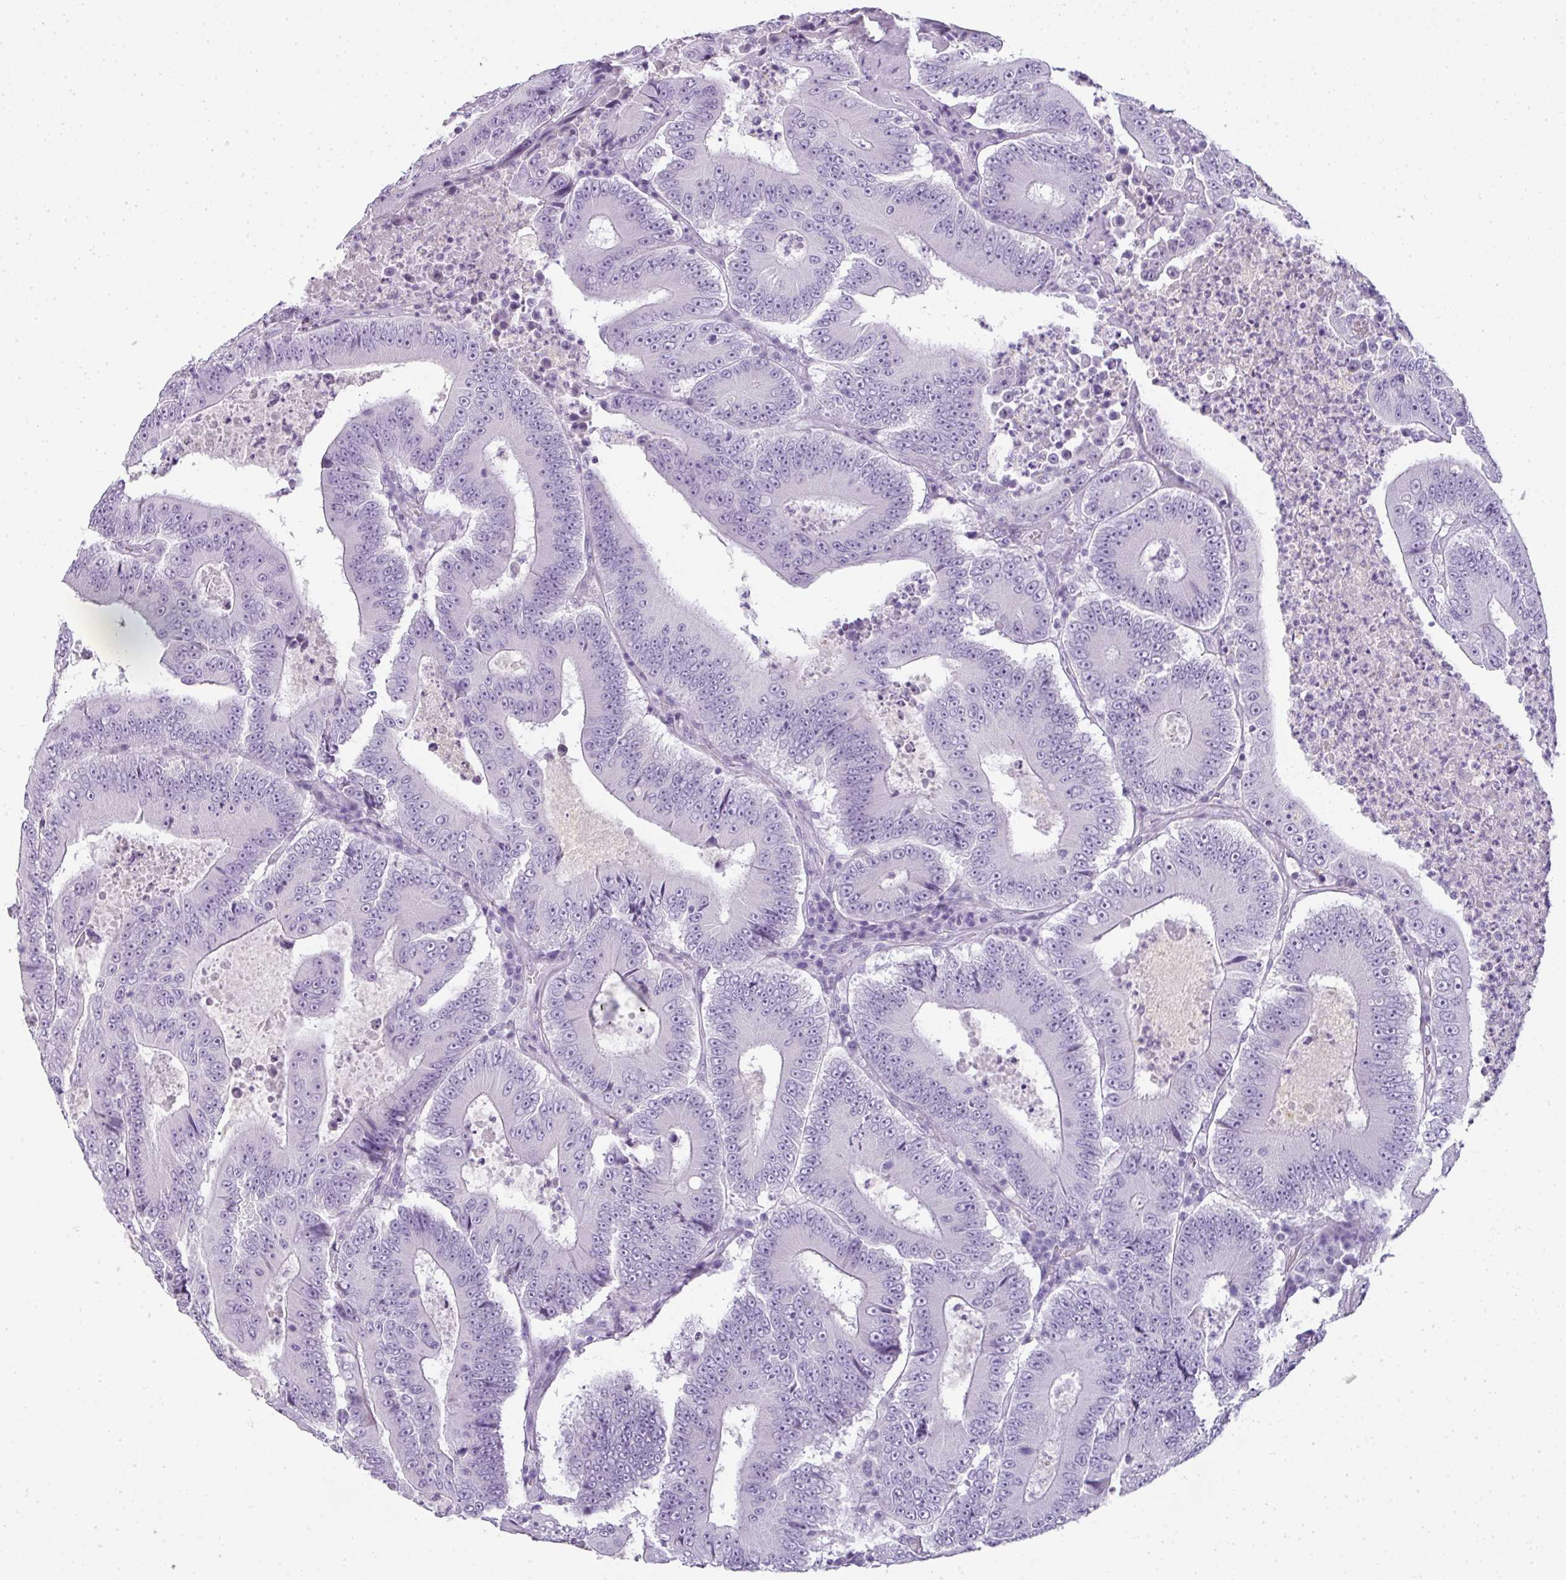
{"staining": {"intensity": "negative", "quantity": "none", "location": "none"}, "tissue": "colorectal cancer", "cell_type": "Tumor cells", "image_type": "cancer", "snomed": [{"axis": "morphology", "description": "Adenocarcinoma, NOS"}, {"axis": "topography", "description": "Colon"}], "caption": "IHC photomicrograph of neoplastic tissue: adenocarcinoma (colorectal) stained with DAB demonstrates no significant protein expression in tumor cells. The staining is performed using DAB (3,3'-diaminobenzidine) brown chromogen with nuclei counter-stained in using hematoxylin.", "gene": "RBMY1F", "patient": {"sex": "male", "age": 83}}